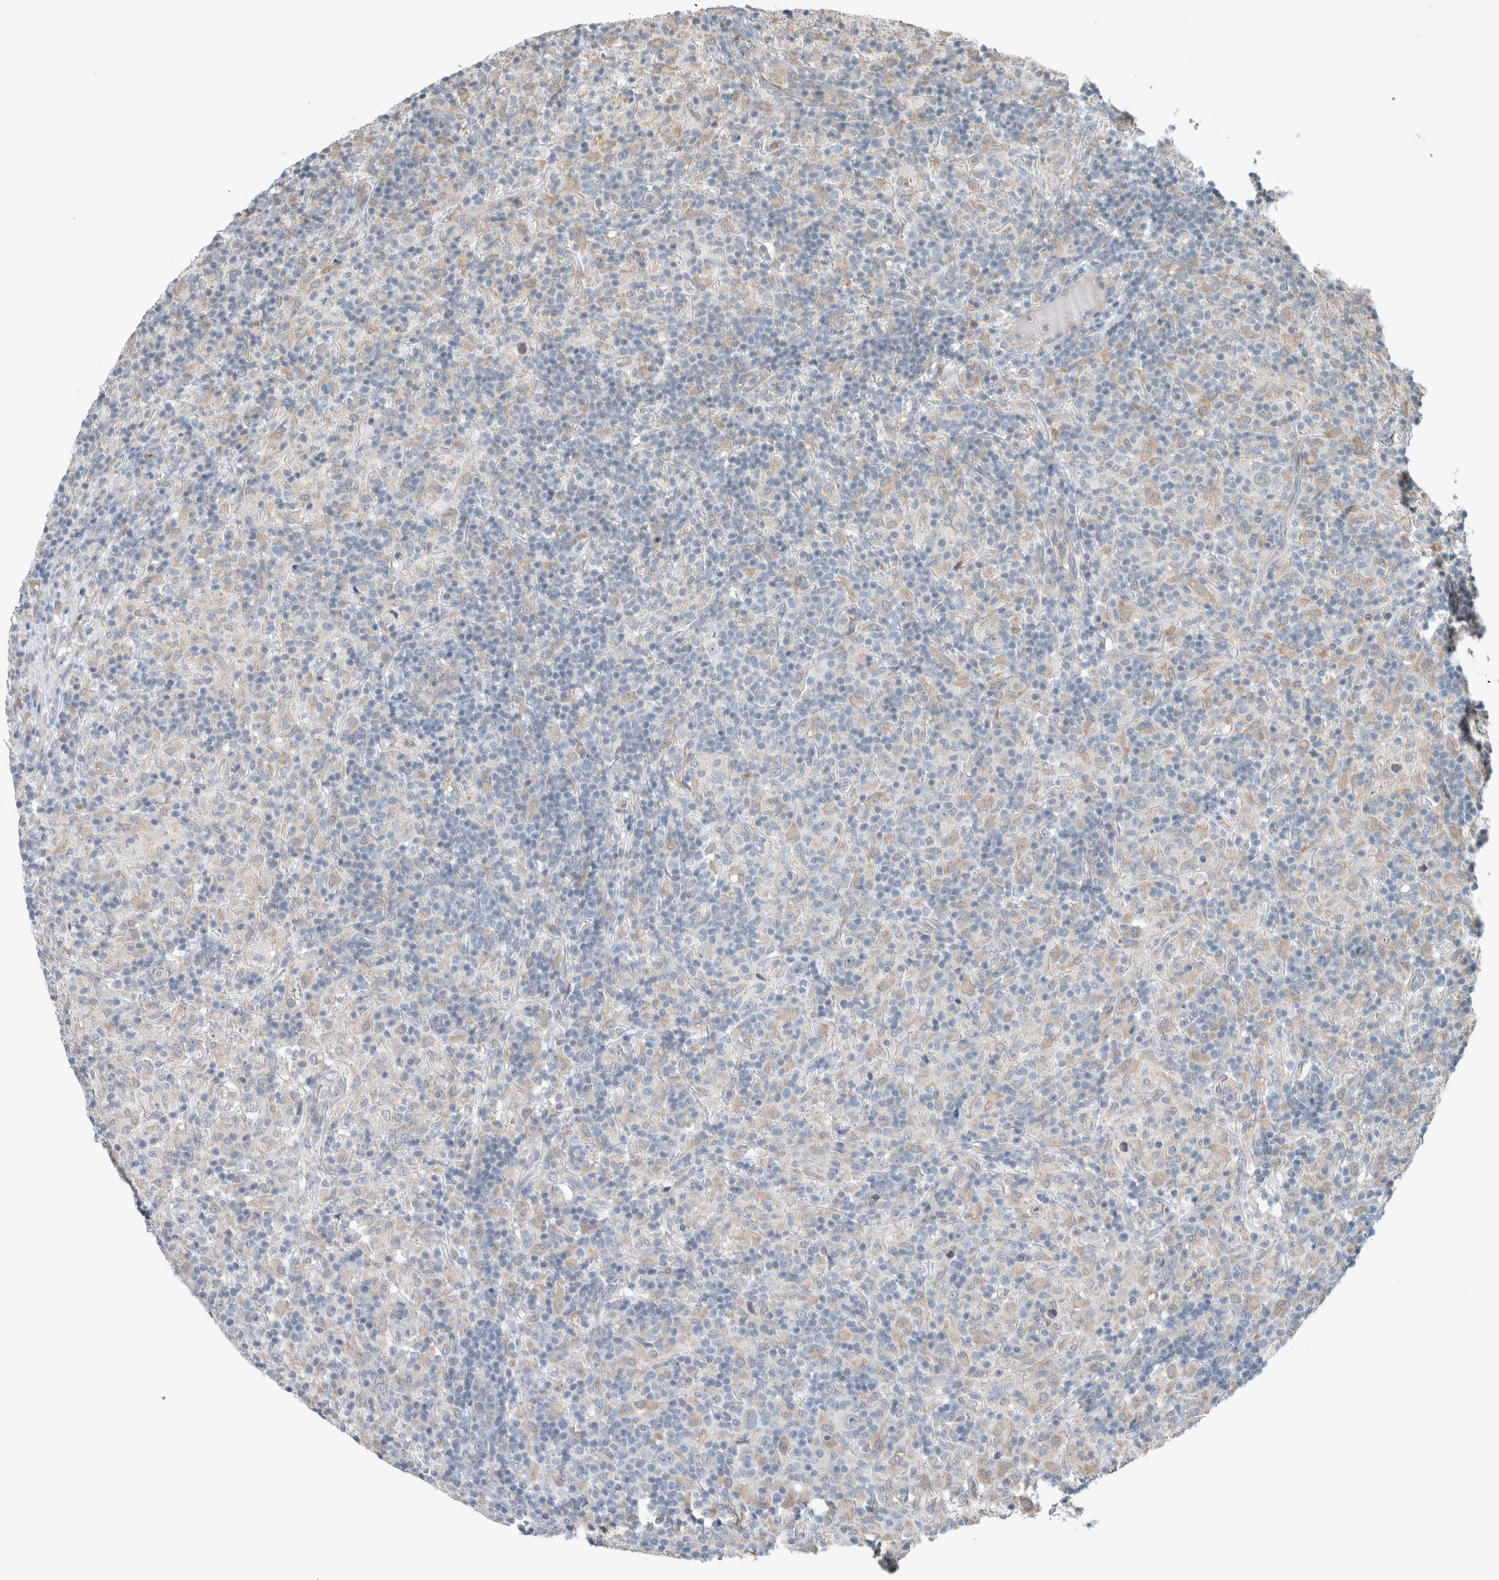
{"staining": {"intensity": "weak", "quantity": "<25%", "location": "cytoplasmic/membranous"}, "tissue": "lymphoma", "cell_type": "Tumor cells", "image_type": "cancer", "snomed": [{"axis": "morphology", "description": "Hodgkin's disease, NOS"}, {"axis": "topography", "description": "Lymph node"}], "caption": "Hodgkin's disease was stained to show a protein in brown. There is no significant staining in tumor cells. Nuclei are stained in blue.", "gene": "JADE2", "patient": {"sex": "male", "age": 70}}